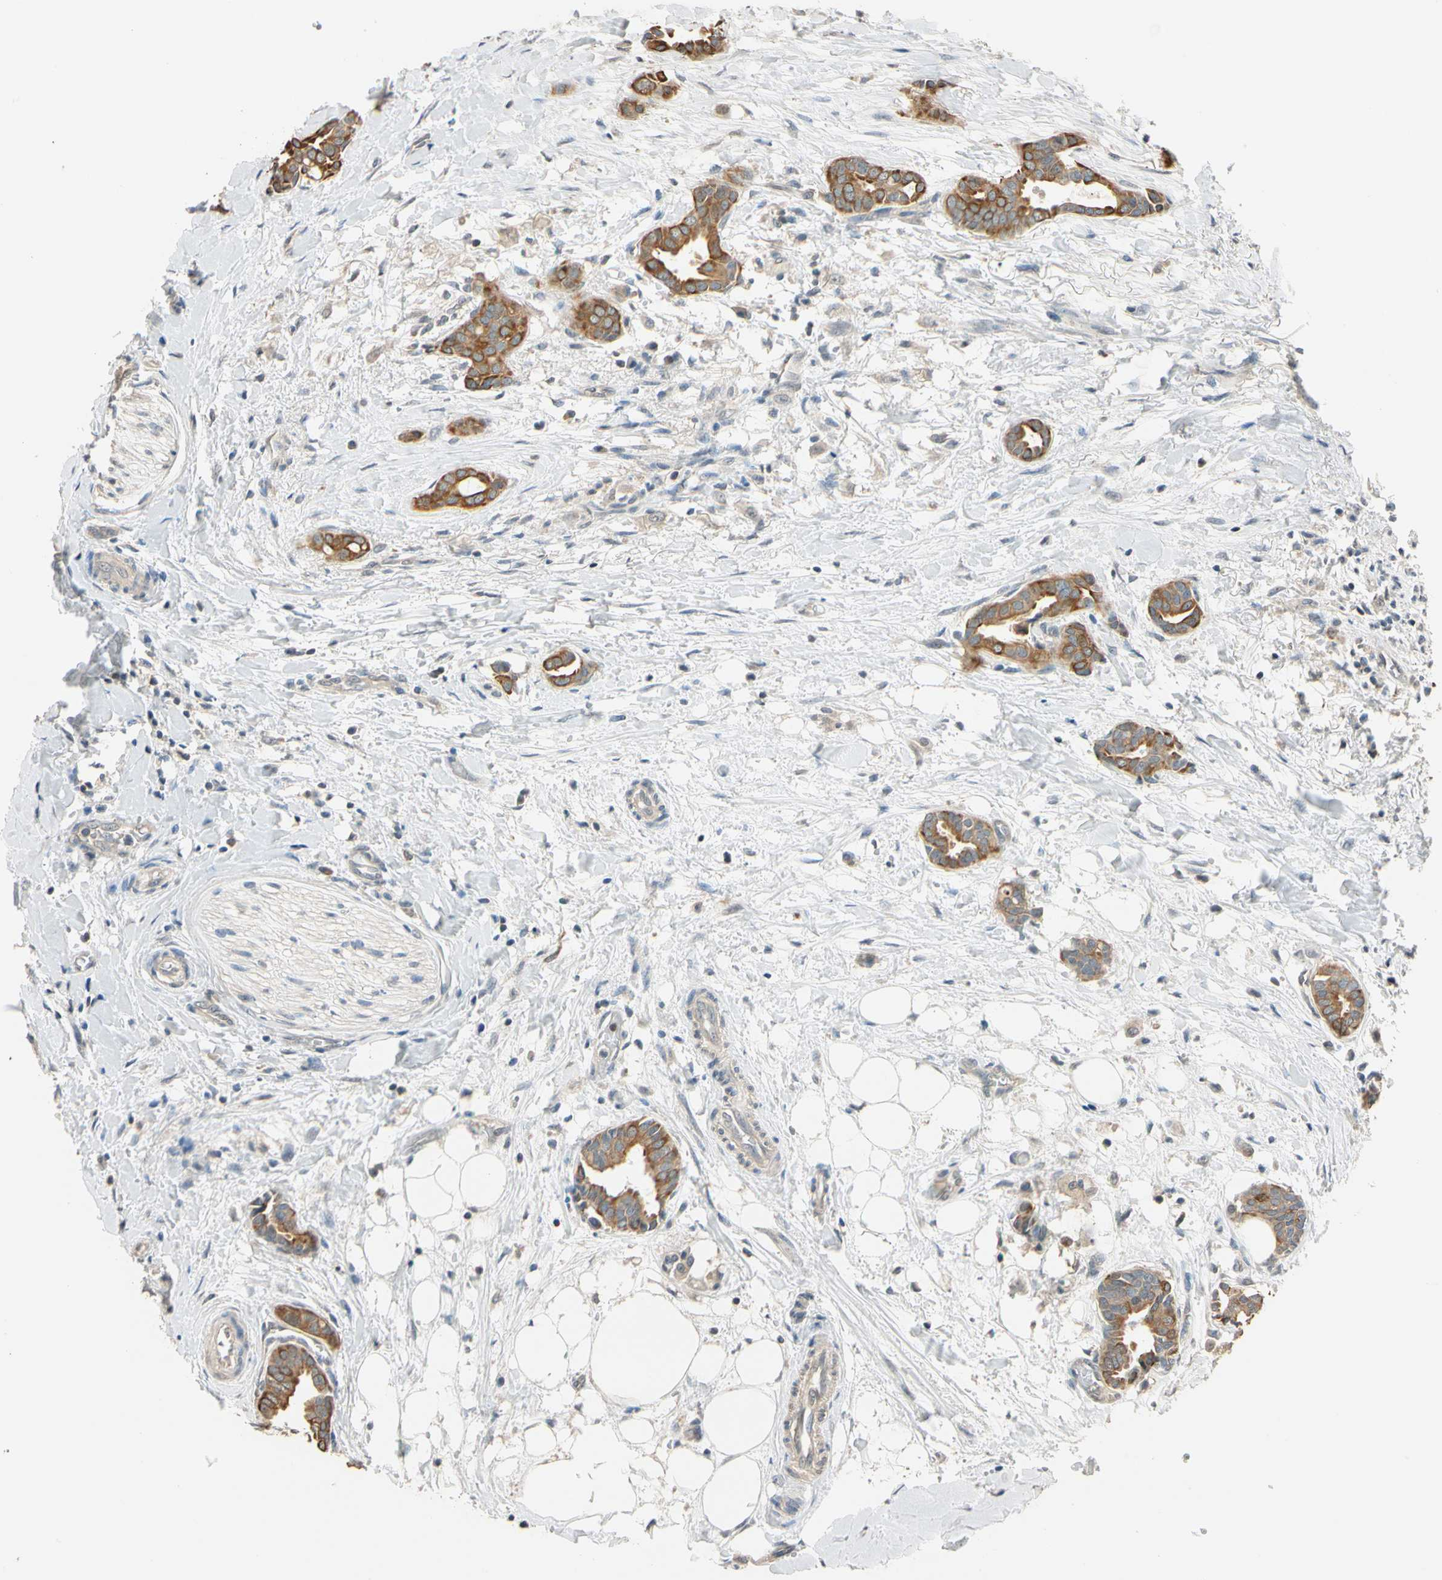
{"staining": {"intensity": "strong", "quantity": ">75%", "location": "cytoplasmic/membranous"}, "tissue": "head and neck cancer", "cell_type": "Tumor cells", "image_type": "cancer", "snomed": [{"axis": "morphology", "description": "Adenocarcinoma, NOS"}, {"axis": "topography", "description": "Salivary gland"}, {"axis": "topography", "description": "Head-Neck"}], "caption": "Immunohistochemical staining of human head and neck adenocarcinoma reveals high levels of strong cytoplasmic/membranous protein staining in about >75% of tumor cells.", "gene": "MAP3K7", "patient": {"sex": "female", "age": 59}}